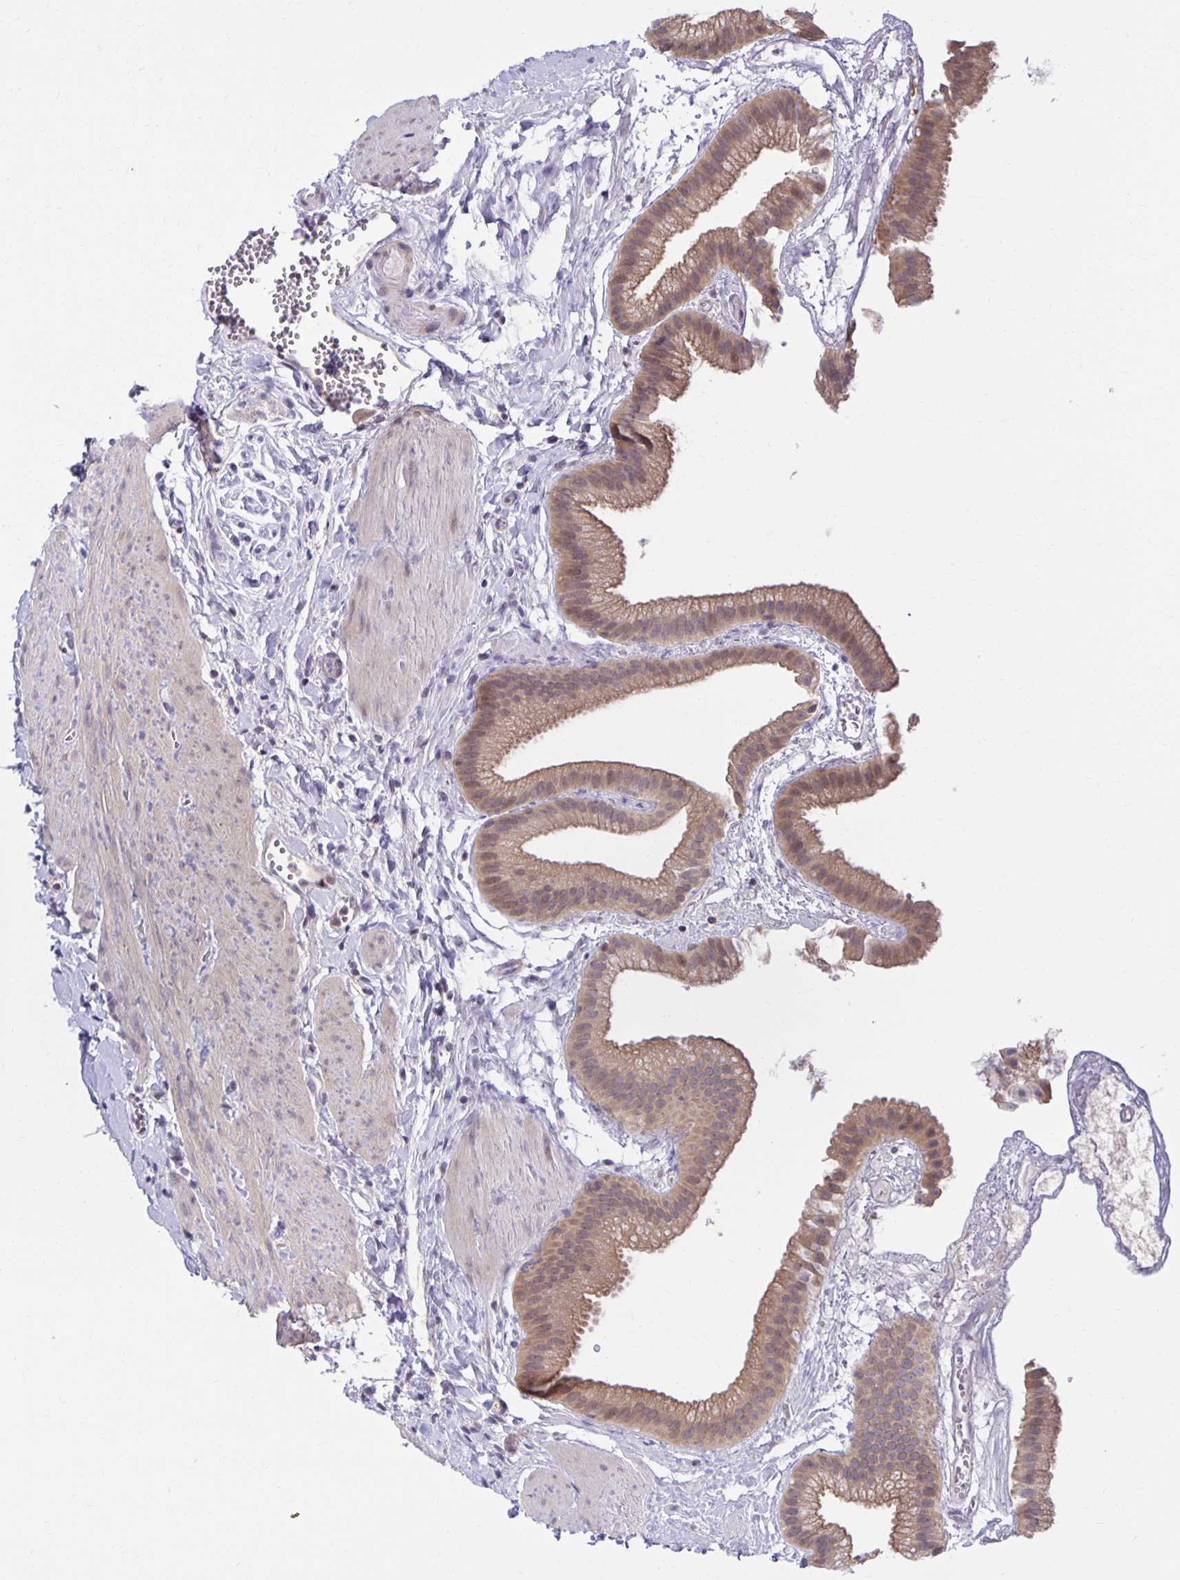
{"staining": {"intensity": "moderate", "quantity": ">75%", "location": "cytoplasmic/membranous"}, "tissue": "gallbladder", "cell_type": "Glandular cells", "image_type": "normal", "snomed": [{"axis": "morphology", "description": "Normal tissue, NOS"}, {"axis": "topography", "description": "Gallbladder"}], "caption": "The image reveals immunohistochemical staining of unremarkable gallbladder. There is moderate cytoplasmic/membranous expression is present in about >75% of glandular cells. The protein is stained brown, and the nuclei are stained in blue (DAB (3,3'-diaminobenzidine) IHC with brightfield microscopy, high magnification).", "gene": "MIEN1", "patient": {"sex": "female", "age": 63}}